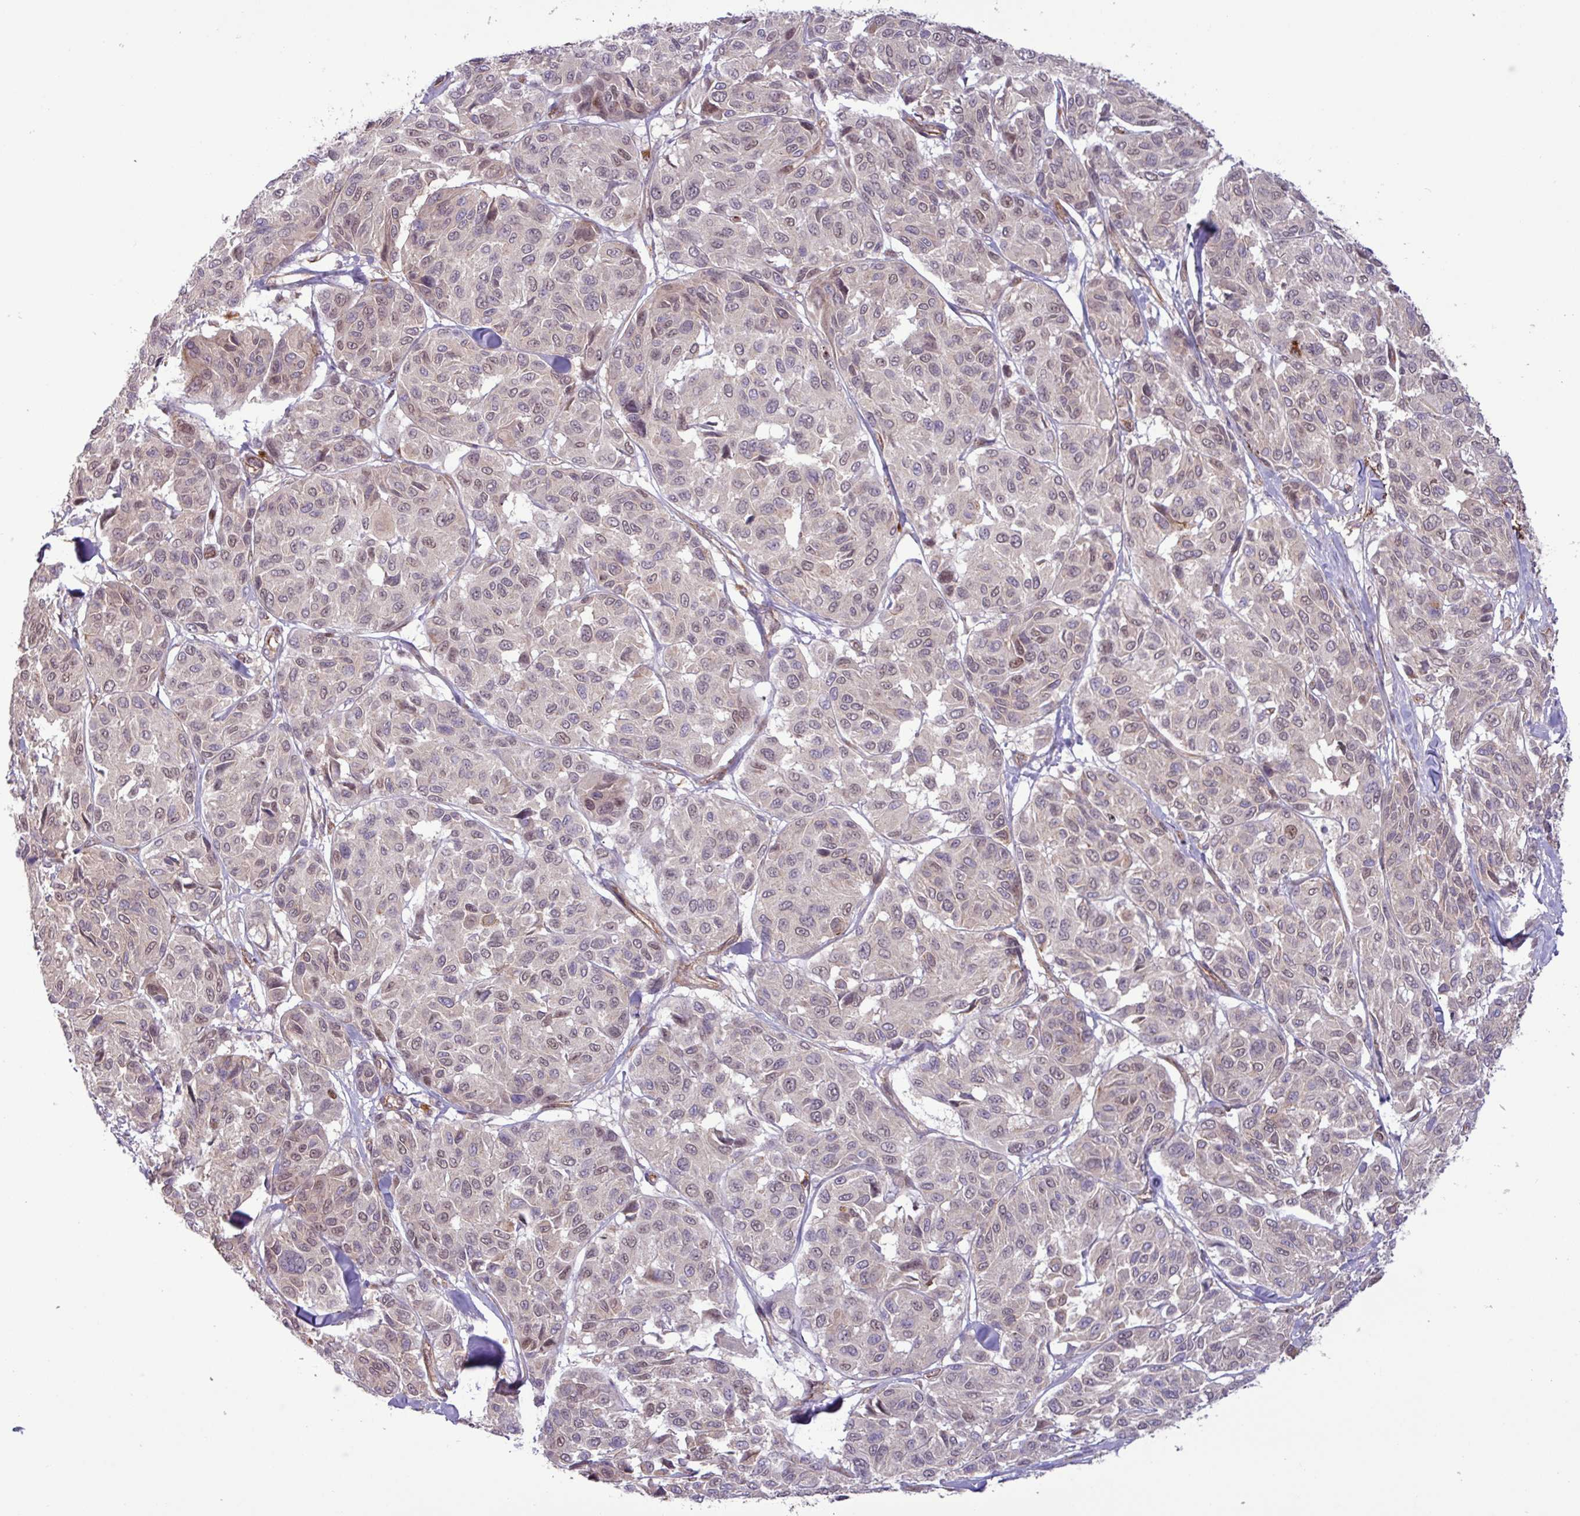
{"staining": {"intensity": "weak", "quantity": "<25%", "location": "nuclear"}, "tissue": "melanoma", "cell_type": "Tumor cells", "image_type": "cancer", "snomed": [{"axis": "morphology", "description": "Malignant melanoma, NOS"}, {"axis": "topography", "description": "Skin"}], "caption": "This image is of melanoma stained with immunohistochemistry to label a protein in brown with the nuclei are counter-stained blue. There is no positivity in tumor cells. Brightfield microscopy of immunohistochemistry stained with DAB (3,3'-diaminobenzidine) (brown) and hematoxylin (blue), captured at high magnification.", "gene": "CNTRL", "patient": {"sex": "female", "age": 66}}